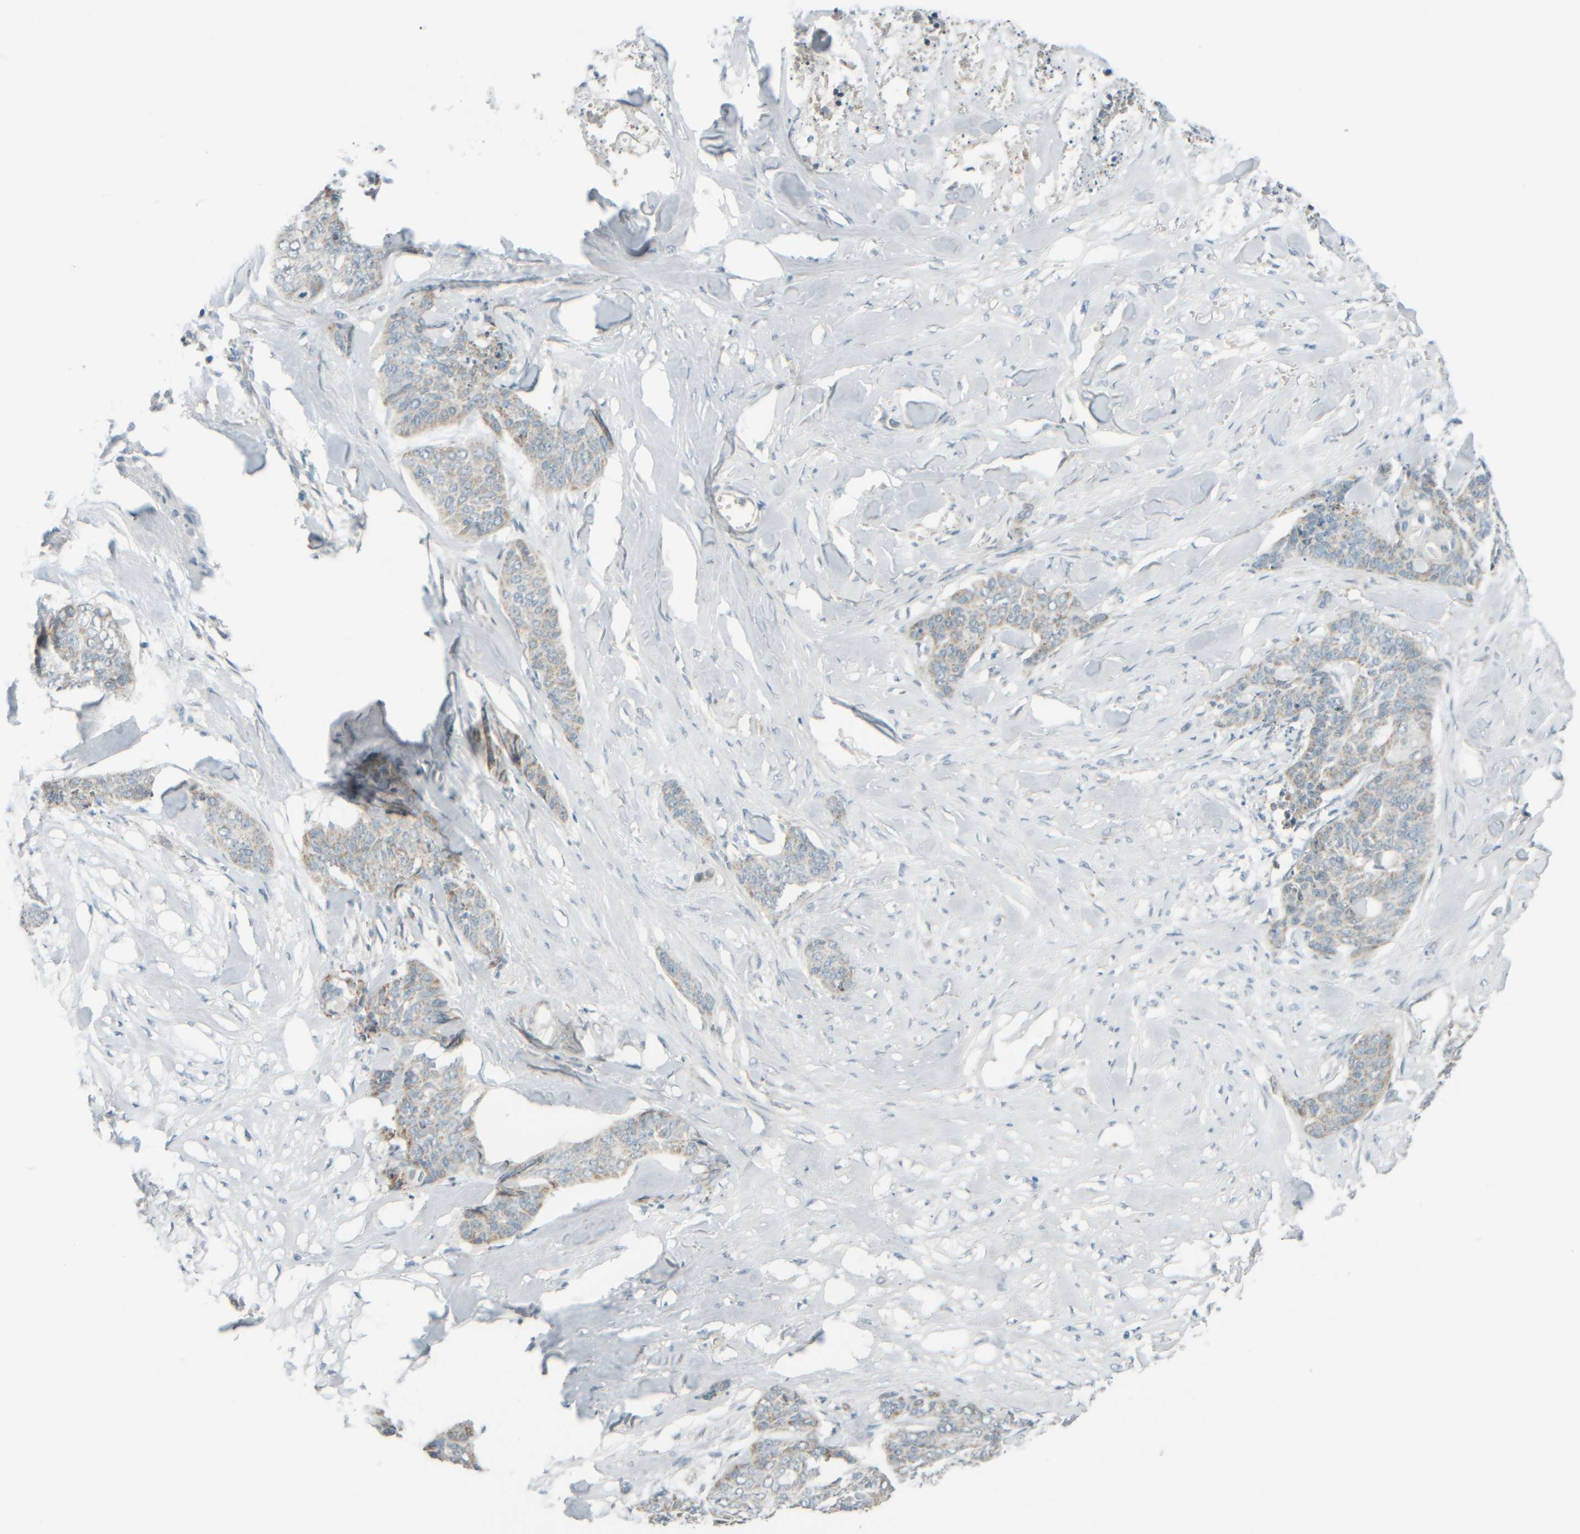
{"staining": {"intensity": "weak", "quantity": "<25%", "location": "cytoplasmic/membranous"}, "tissue": "skin cancer", "cell_type": "Tumor cells", "image_type": "cancer", "snomed": [{"axis": "morphology", "description": "Basal cell carcinoma"}, {"axis": "topography", "description": "Skin"}], "caption": "Immunohistochemistry (IHC) of human basal cell carcinoma (skin) exhibits no staining in tumor cells.", "gene": "PTGES3L-AARSD1", "patient": {"sex": "female", "age": 64}}